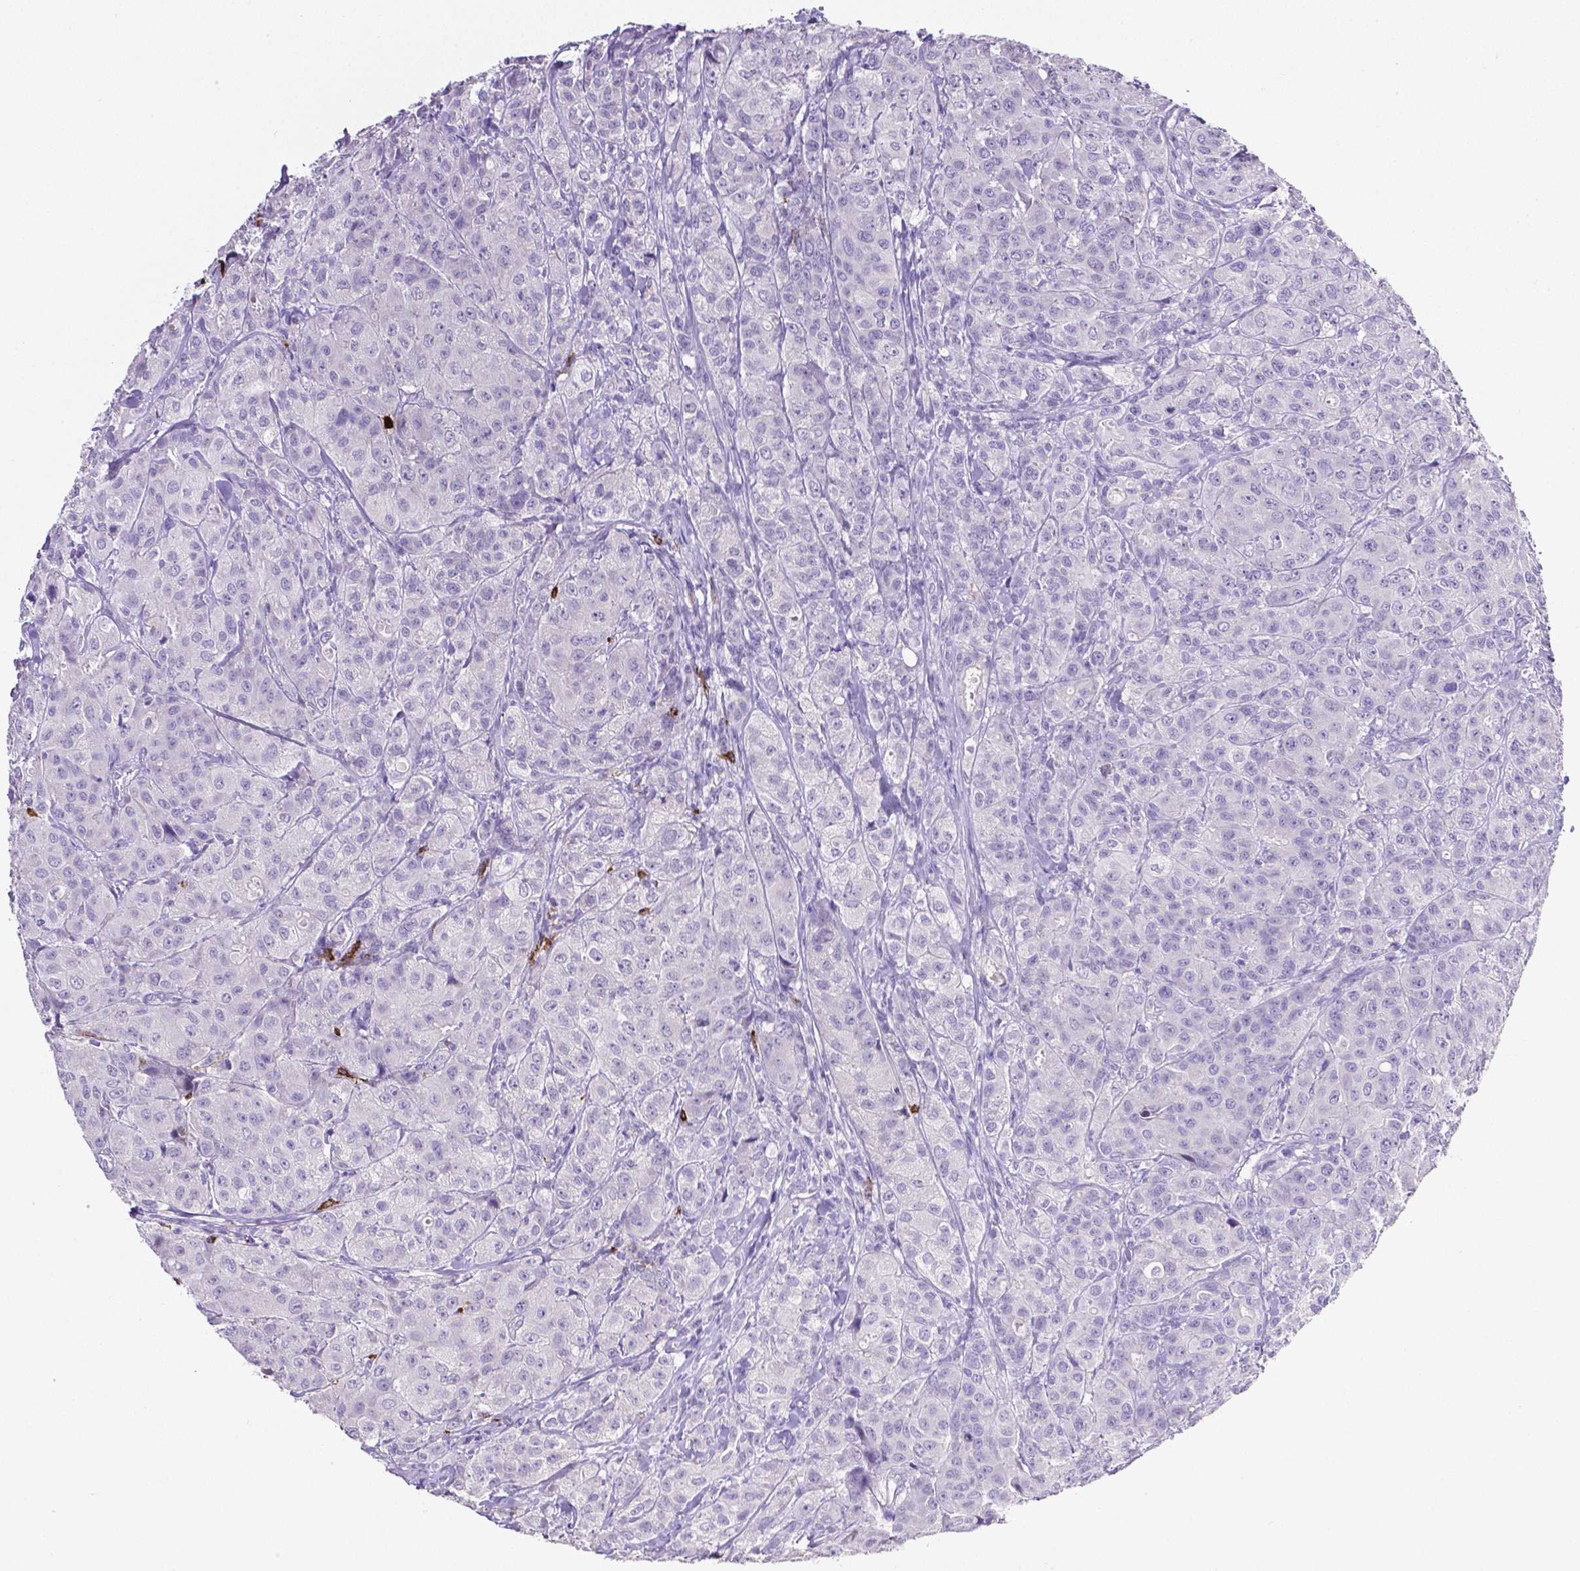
{"staining": {"intensity": "negative", "quantity": "none", "location": "none"}, "tissue": "breast cancer", "cell_type": "Tumor cells", "image_type": "cancer", "snomed": [{"axis": "morphology", "description": "Duct carcinoma"}, {"axis": "topography", "description": "Breast"}], "caption": "IHC histopathology image of neoplastic tissue: breast intraductal carcinoma stained with DAB displays no significant protein staining in tumor cells.", "gene": "MMP9", "patient": {"sex": "female", "age": 43}}